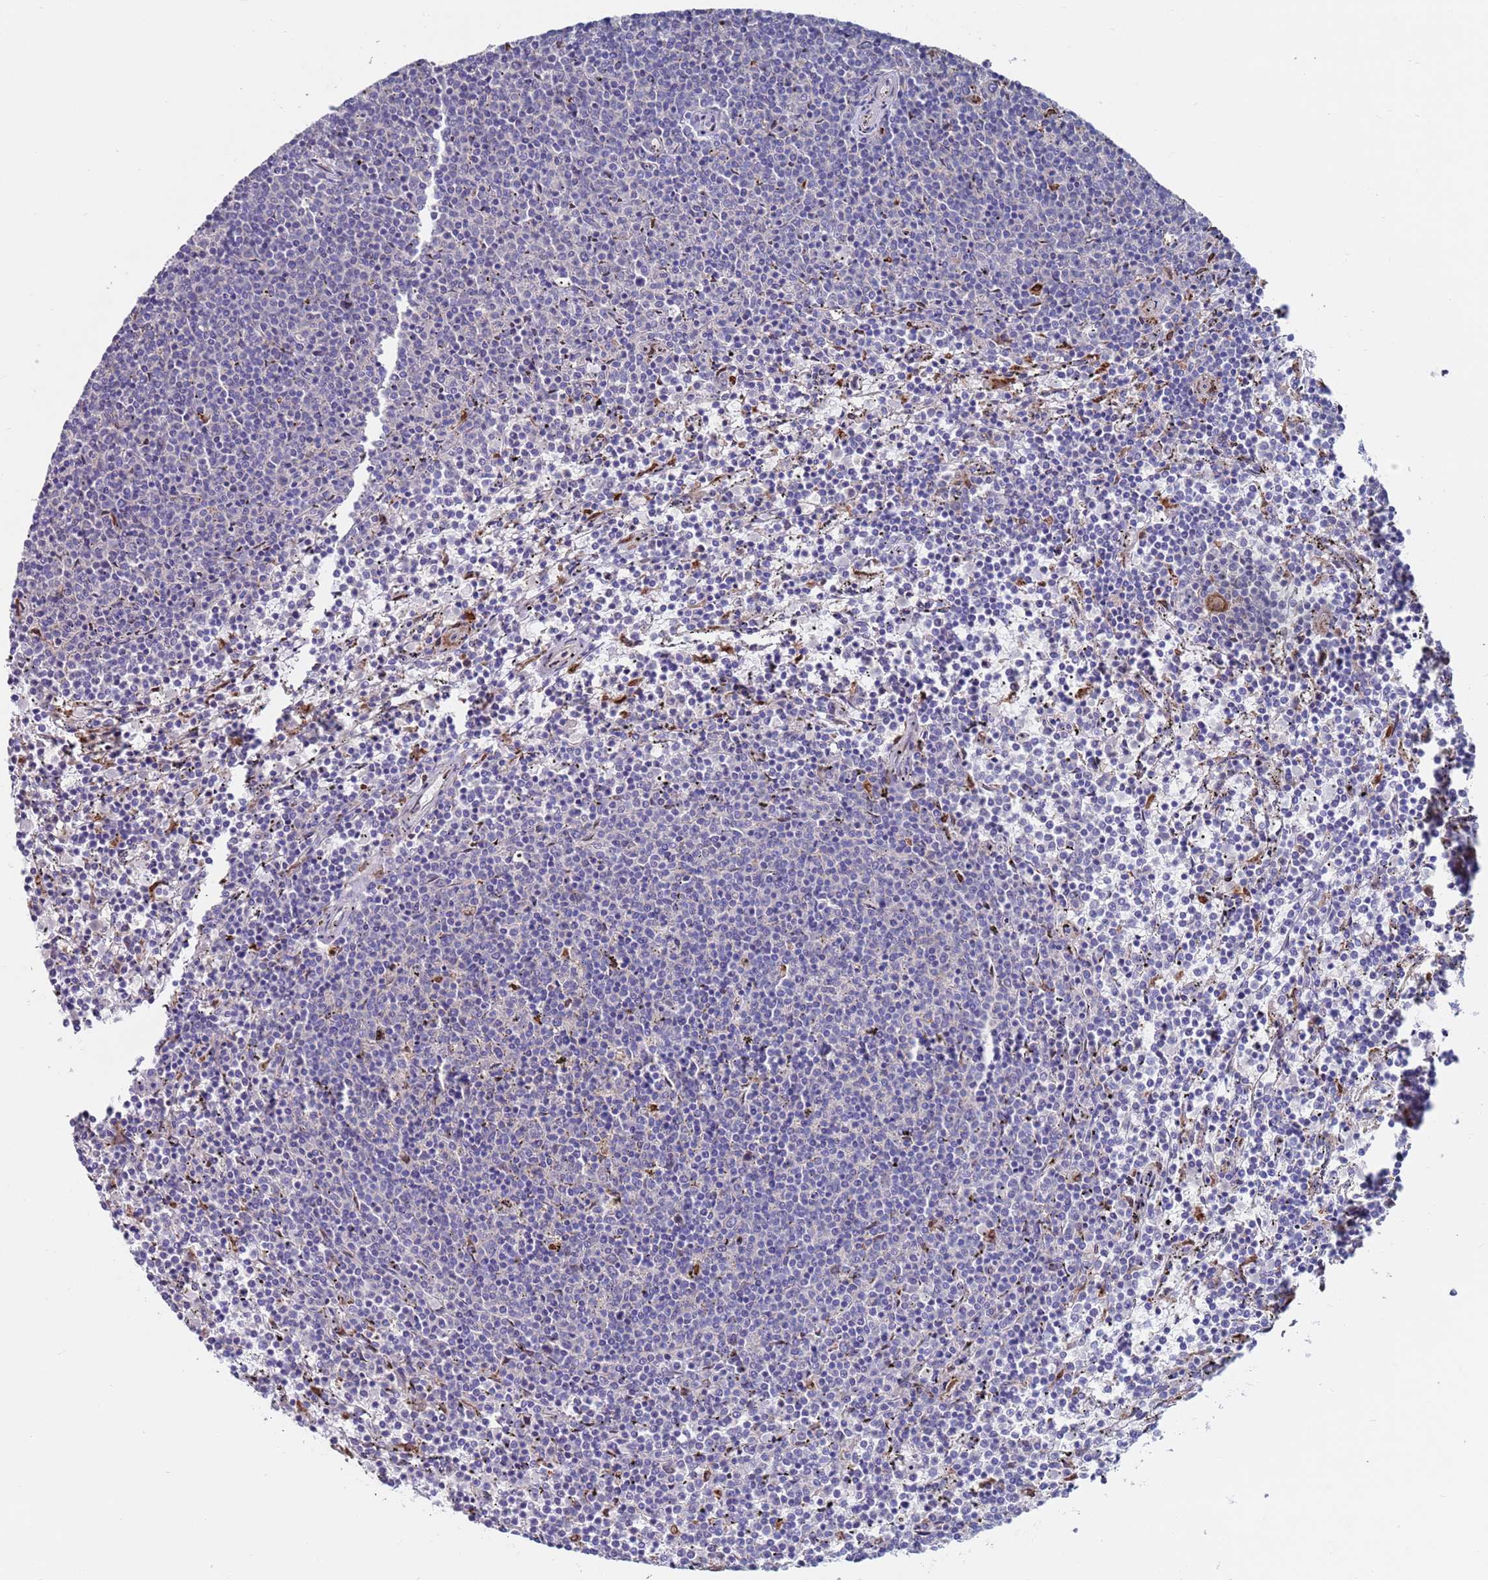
{"staining": {"intensity": "negative", "quantity": "none", "location": "none"}, "tissue": "lymphoma", "cell_type": "Tumor cells", "image_type": "cancer", "snomed": [{"axis": "morphology", "description": "Malignant lymphoma, non-Hodgkin's type, Low grade"}, {"axis": "topography", "description": "Spleen"}], "caption": "High power microscopy micrograph of an immunohistochemistry (IHC) photomicrograph of malignant lymphoma, non-Hodgkin's type (low-grade), revealing no significant positivity in tumor cells.", "gene": "FBXO27", "patient": {"sex": "female", "age": 50}}